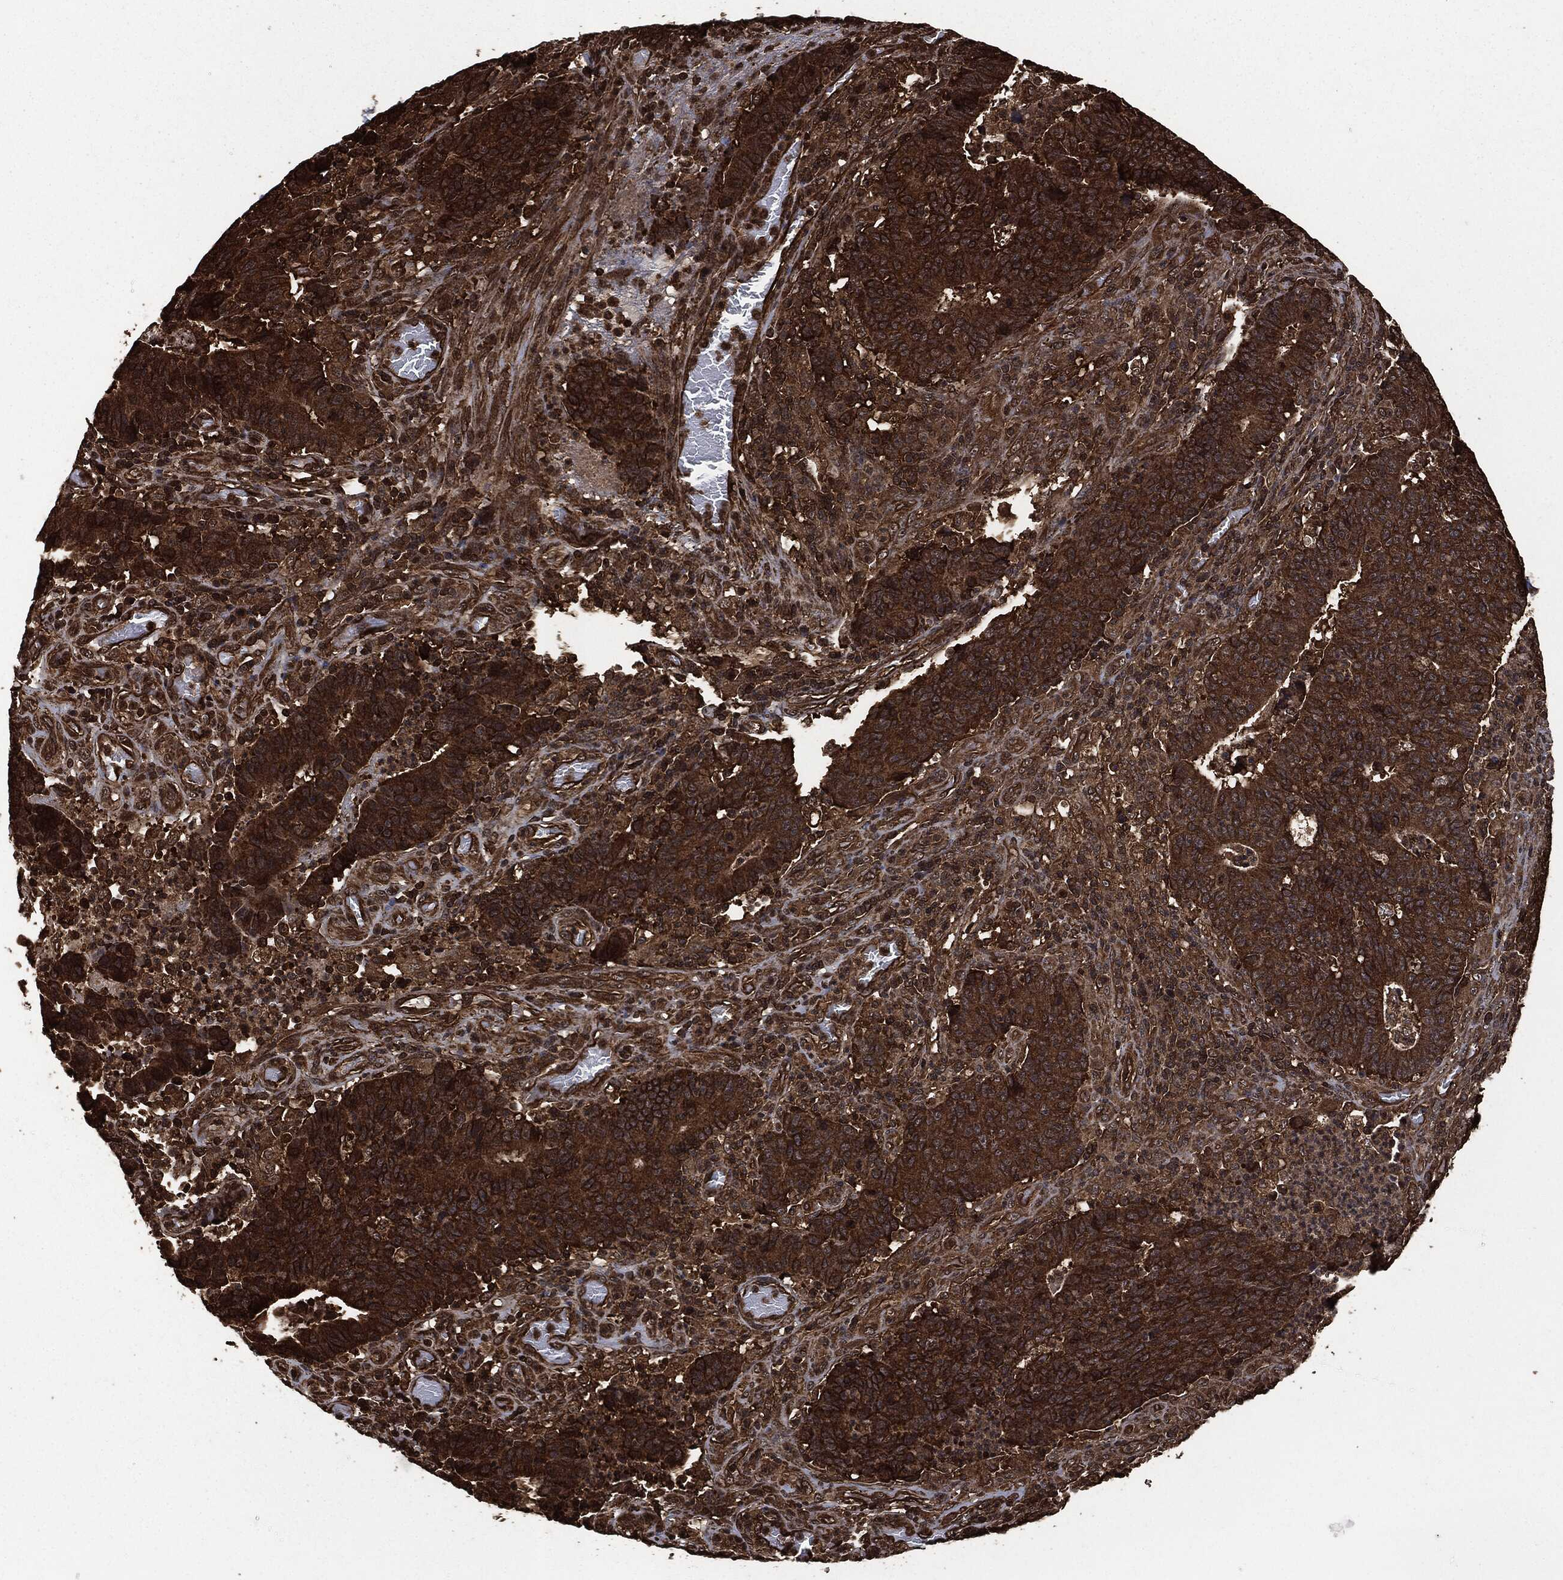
{"staining": {"intensity": "strong", "quantity": ">75%", "location": "cytoplasmic/membranous"}, "tissue": "colorectal cancer", "cell_type": "Tumor cells", "image_type": "cancer", "snomed": [{"axis": "morphology", "description": "Adenocarcinoma, NOS"}, {"axis": "topography", "description": "Colon"}], "caption": "High-power microscopy captured an immunohistochemistry histopathology image of adenocarcinoma (colorectal), revealing strong cytoplasmic/membranous positivity in about >75% of tumor cells.", "gene": "HRAS", "patient": {"sex": "female", "age": 75}}